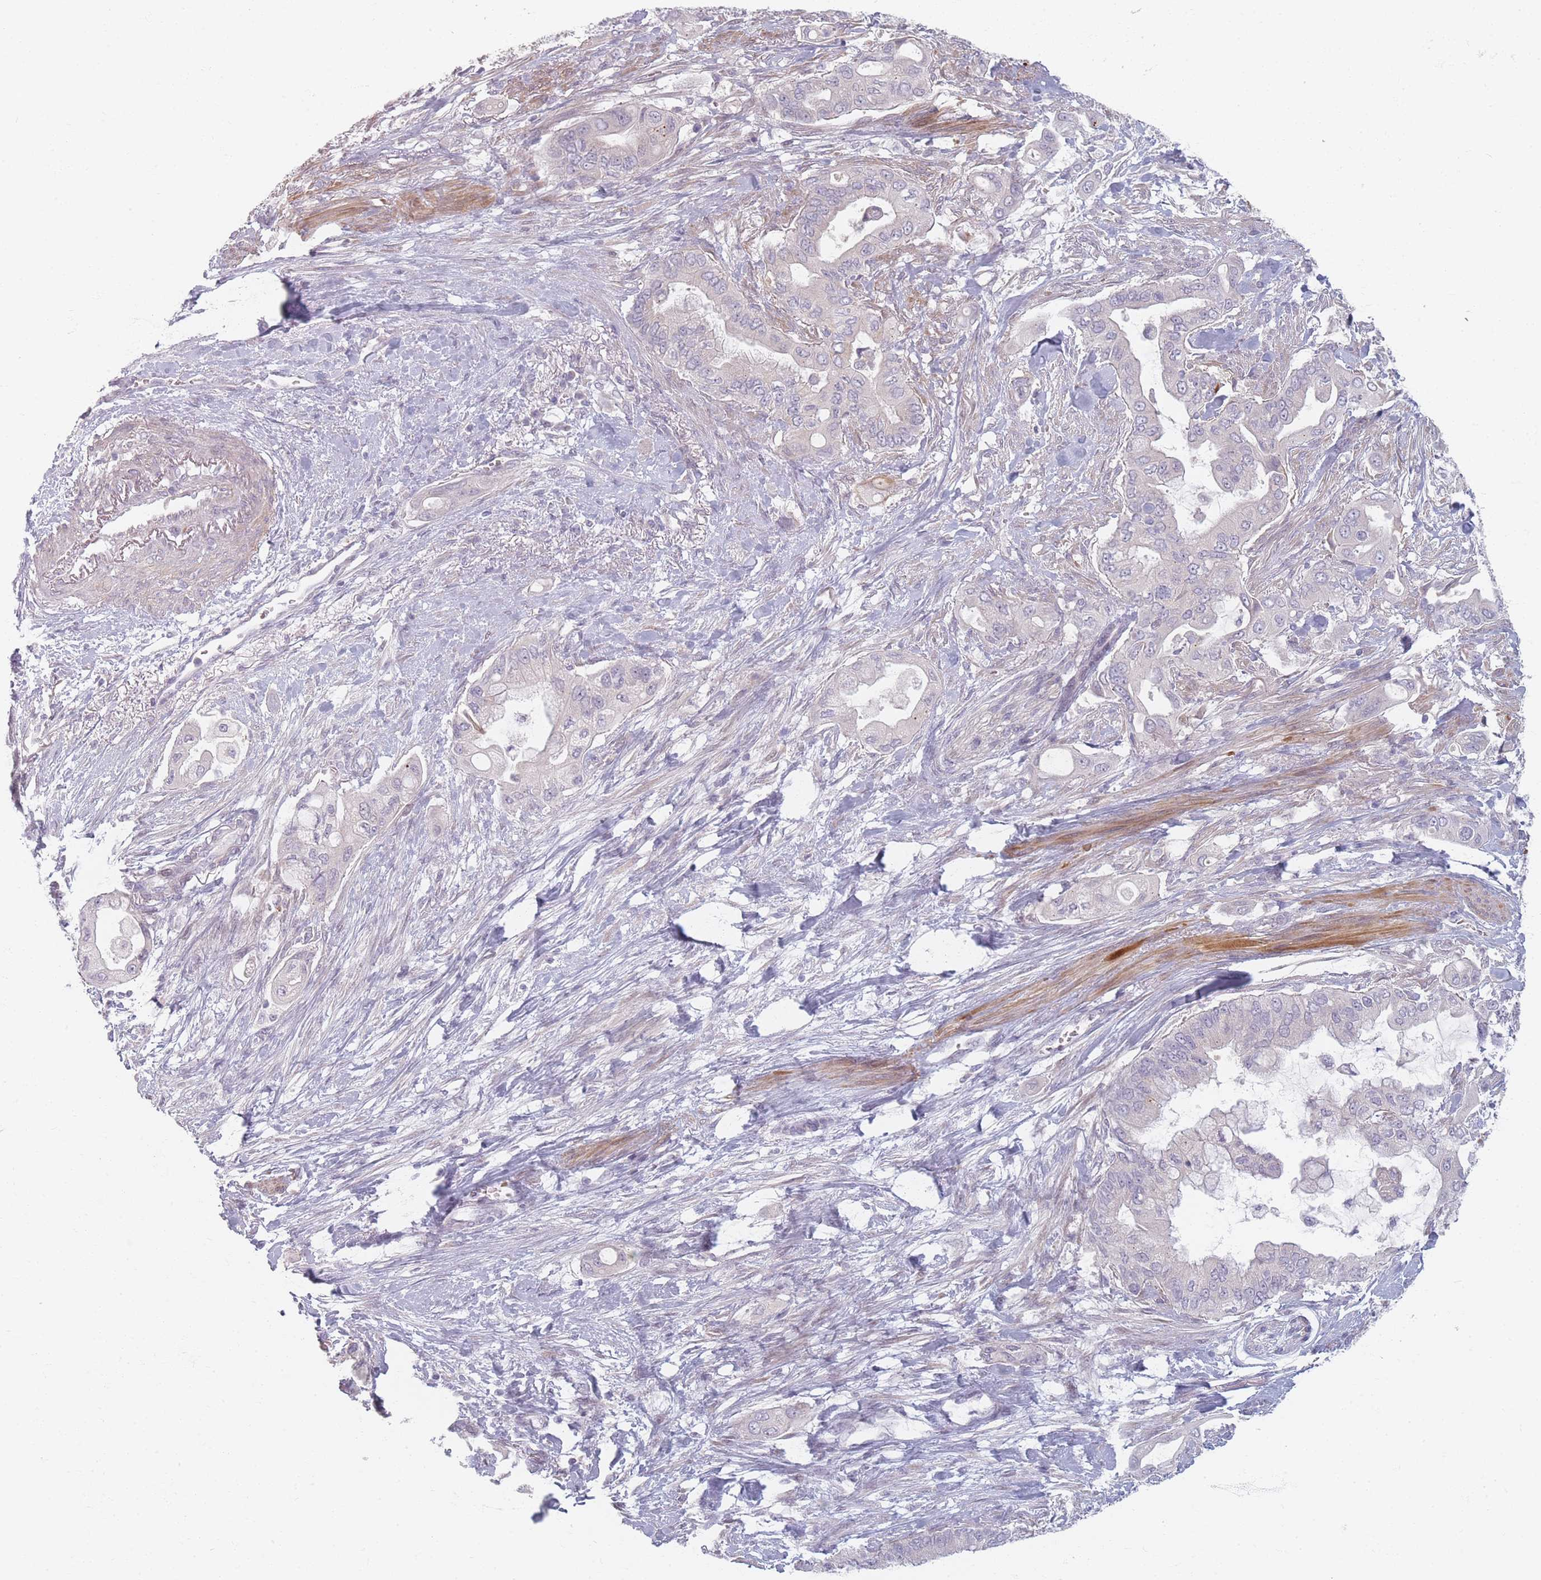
{"staining": {"intensity": "negative", "quantity": "none", "location": "none"}, "tissue": "pancreatic cancer", "cell_type": "Tumor cells", "image_type": "cancer", "snomed": [{"axis": "morphology", "description": "Adenocarcinoma, NOS"}, {"axis": "topography", "description": "Pancreas"}], "caption": "Tumor cells are negative for brown protein staining in pancreatic adenocarcinoma.", "gene": "TMOD1", "patient": {"sex": "male", "age": 57}}